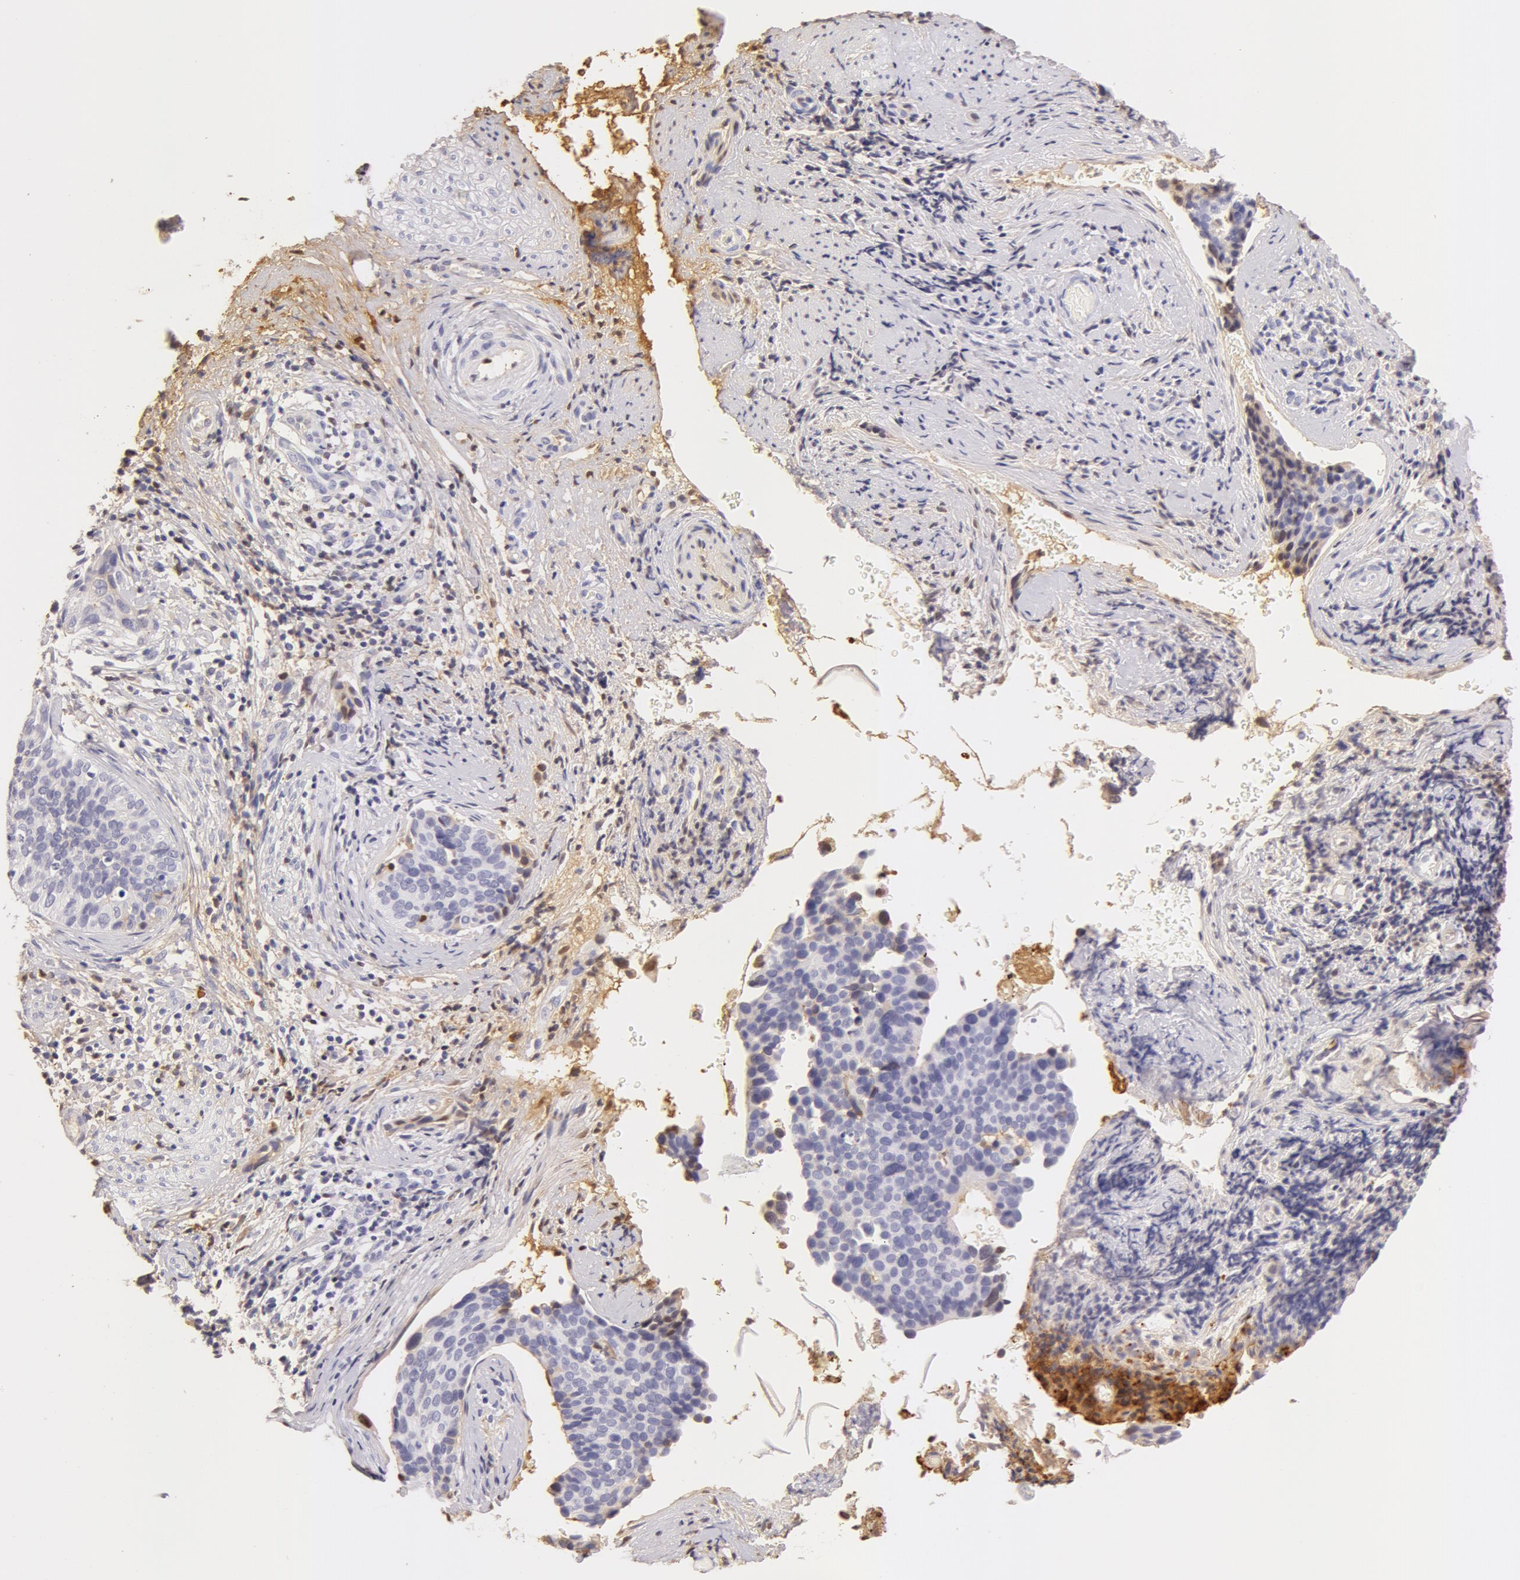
{"staining": {"intensity": "weak", "quantity": "<25%", "location": "nuclear"}, "tissue": "cervical cancer", "cell_type": "Tumor cells", "image_type": "cancer", "snomed": [{"axis": "morphology", "description": "Squamous cell carcinoma, NOS"}, {"axis": "topography", "description": "Cervix"}], "caption": "Tumor cells show no significant protein positivity in cervical squamous cell carcinoma. (DAB immunohistochemistry visualized using brightfield microscopy, high magnification).", "gene": "AHSG", "patient": {"sex": "female", "age": 31}}